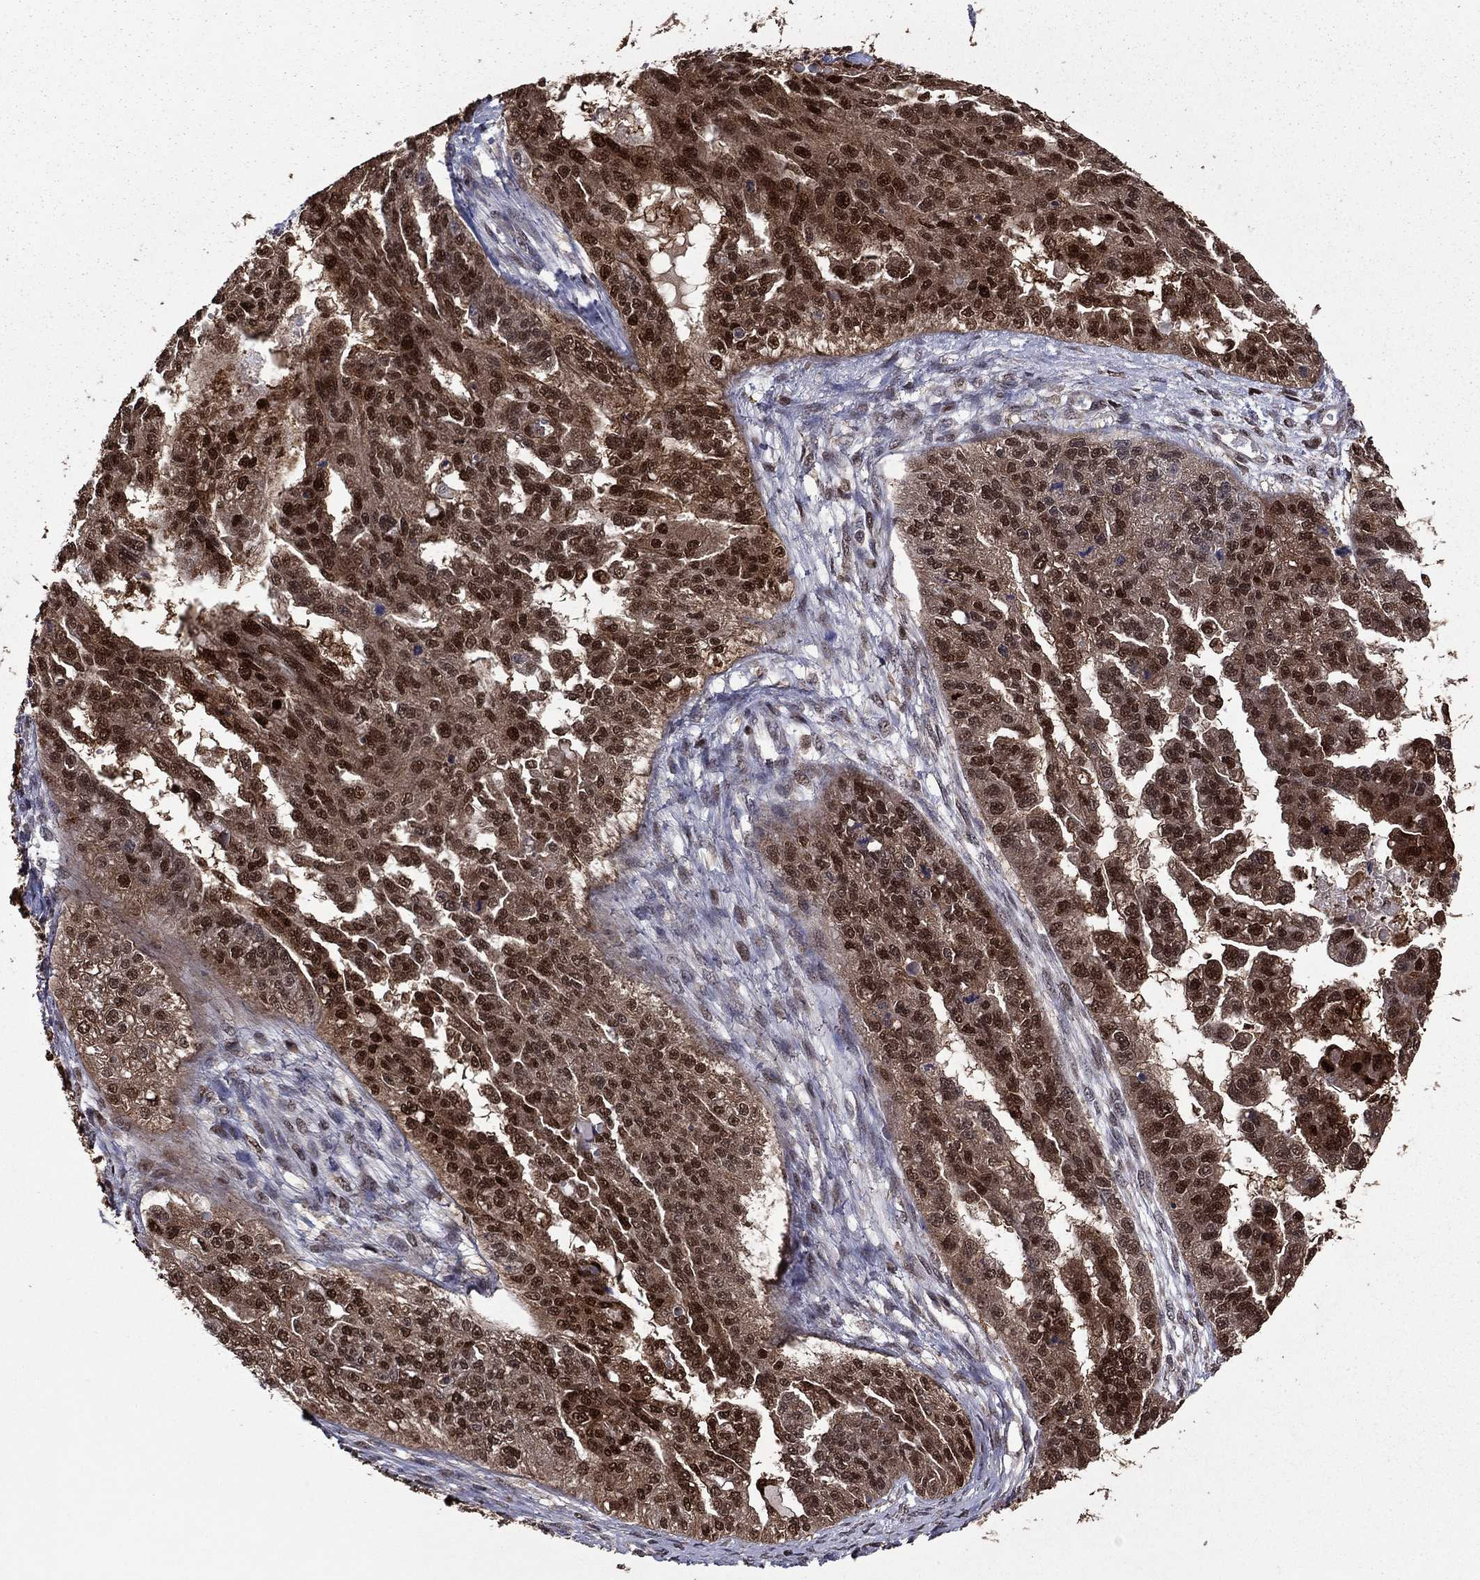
{"staining": {"intensity": "moderate", "quantity": ">75%", "location": "nuclear"}, "tissue": "ovarian cancer", "cell_type": "Tumor cells", "image_type": "cancer", "snomed": [{"axis": "morphology", "description": "Cystadenocarcinoma, serous, NOS"}, {"axis": "topography", "description": "Ovary"}], "caption": "Immunohistochemical staining of ovarian serous cystadenocarcinoma displays medium levels of moderate nuclear expression in approximately >75% of tumor cells.", "gene": "APPBP2", "patient": {"sex": "female", "age": 58}}